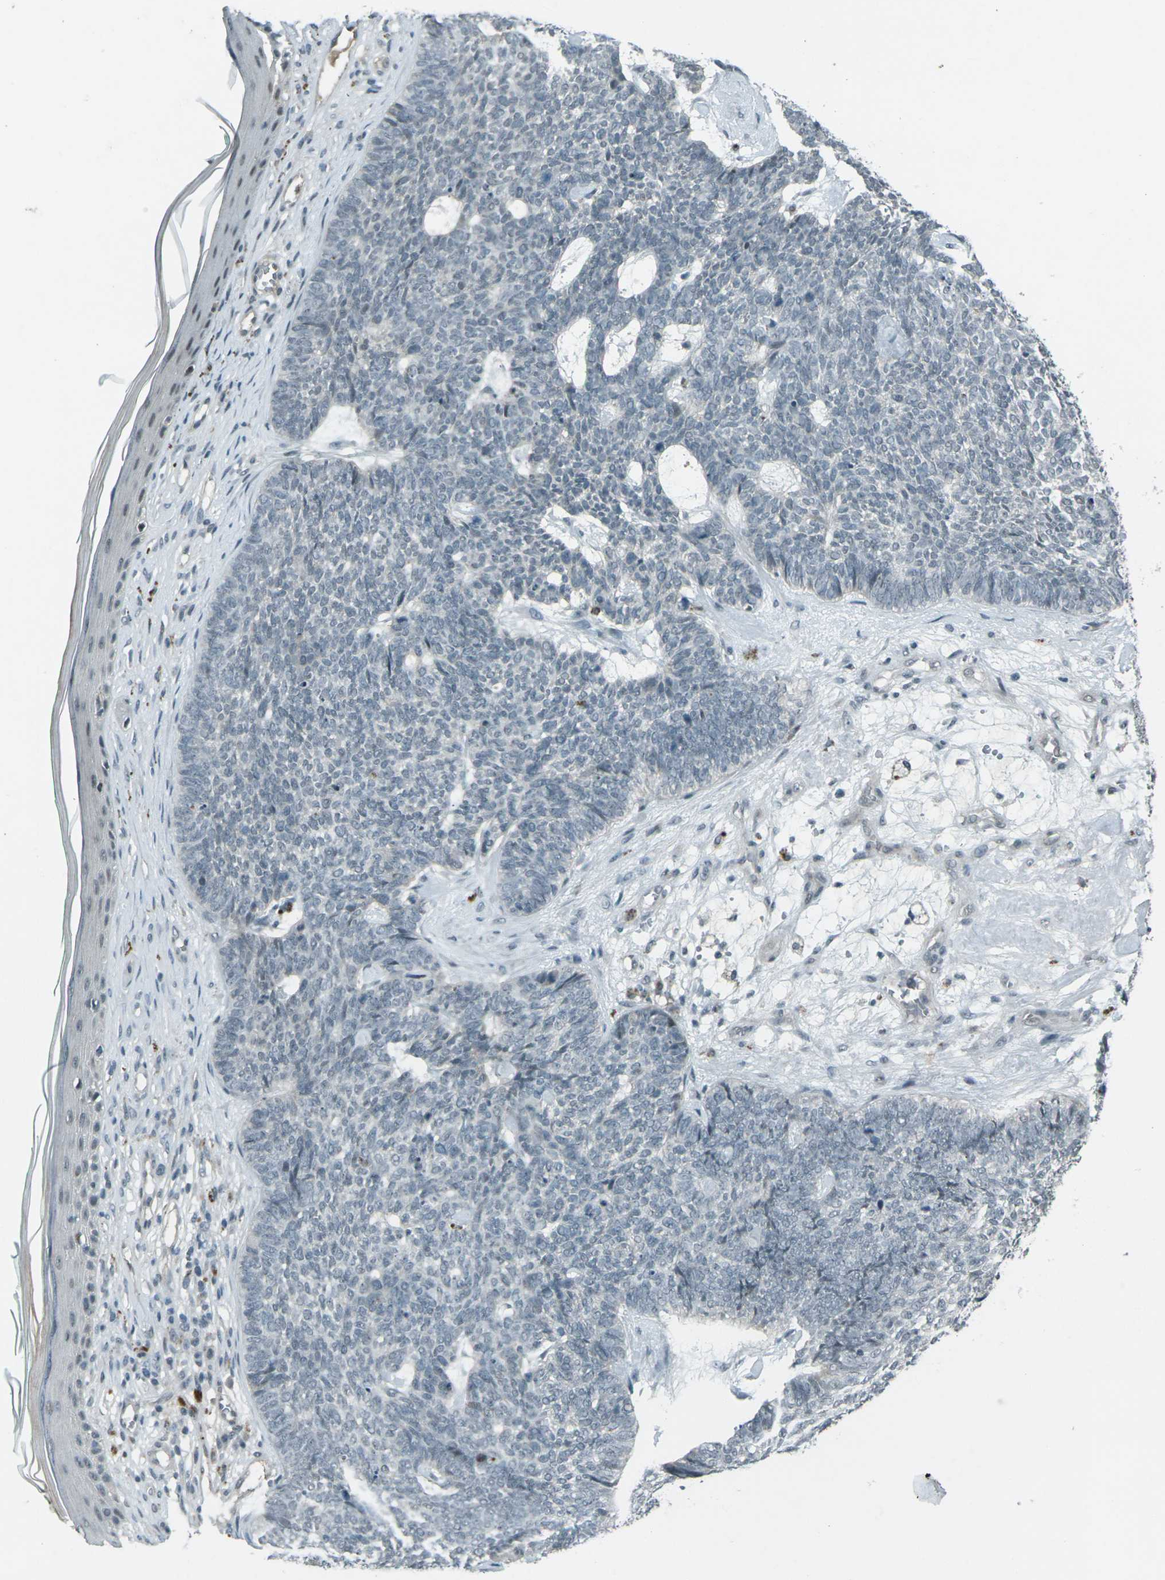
{"staining": {"intensity": "negative", "quantity": "none", "location": "none"}, "tissue": "skin cancer", "cell_type": "Tumor cells", "image_type": "cancer", "snomed": [{"axis": "morphology", "description": "Basal cell carcinoma"}, {"axis": "topography", "description": "Skin"}], "caption": "This is an immunohistochemistry photomicrograph of human basal cell carcinoma (skin). There is no expression in tumor cells.", "gene": "GPR19", "patient": {"sex": "female", "age": 84}}